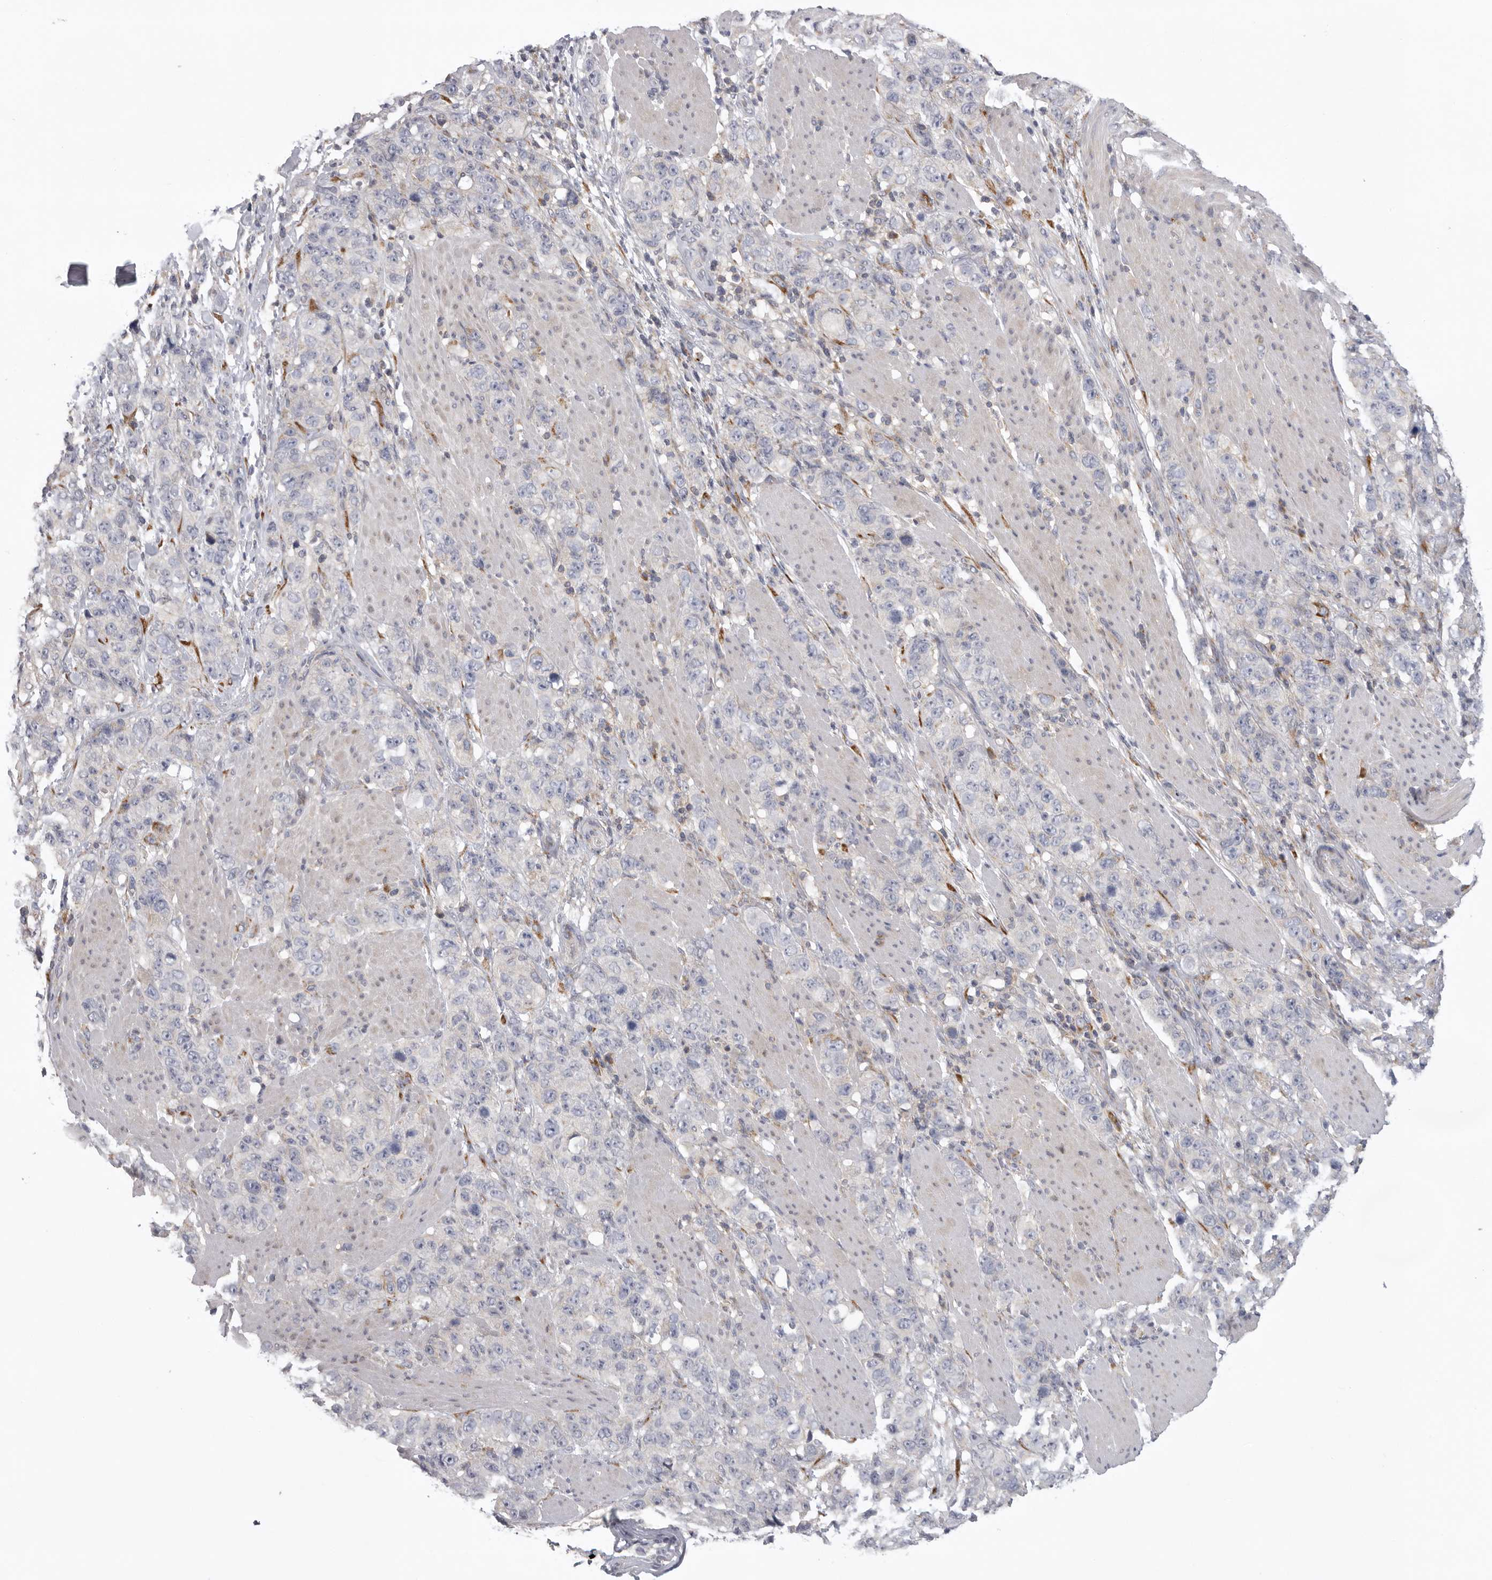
{"staining": {"intensity": "negative", "quantity": "none", "location": "none"}, "tissue": "stomach cancer", "cell_type": "Tumor cells", "image_type": "cancer", "snomed": [{"axis": "morphology", "description": "Adenocarcinoma, NOS"}, {"axis": "topography", "description": "Stomach"}], "caption": "Tumor cells show no significant staining in stomach adenocarcinoma.", "gene": "USP24", "patient": {"sex": "male", "age": 48}}